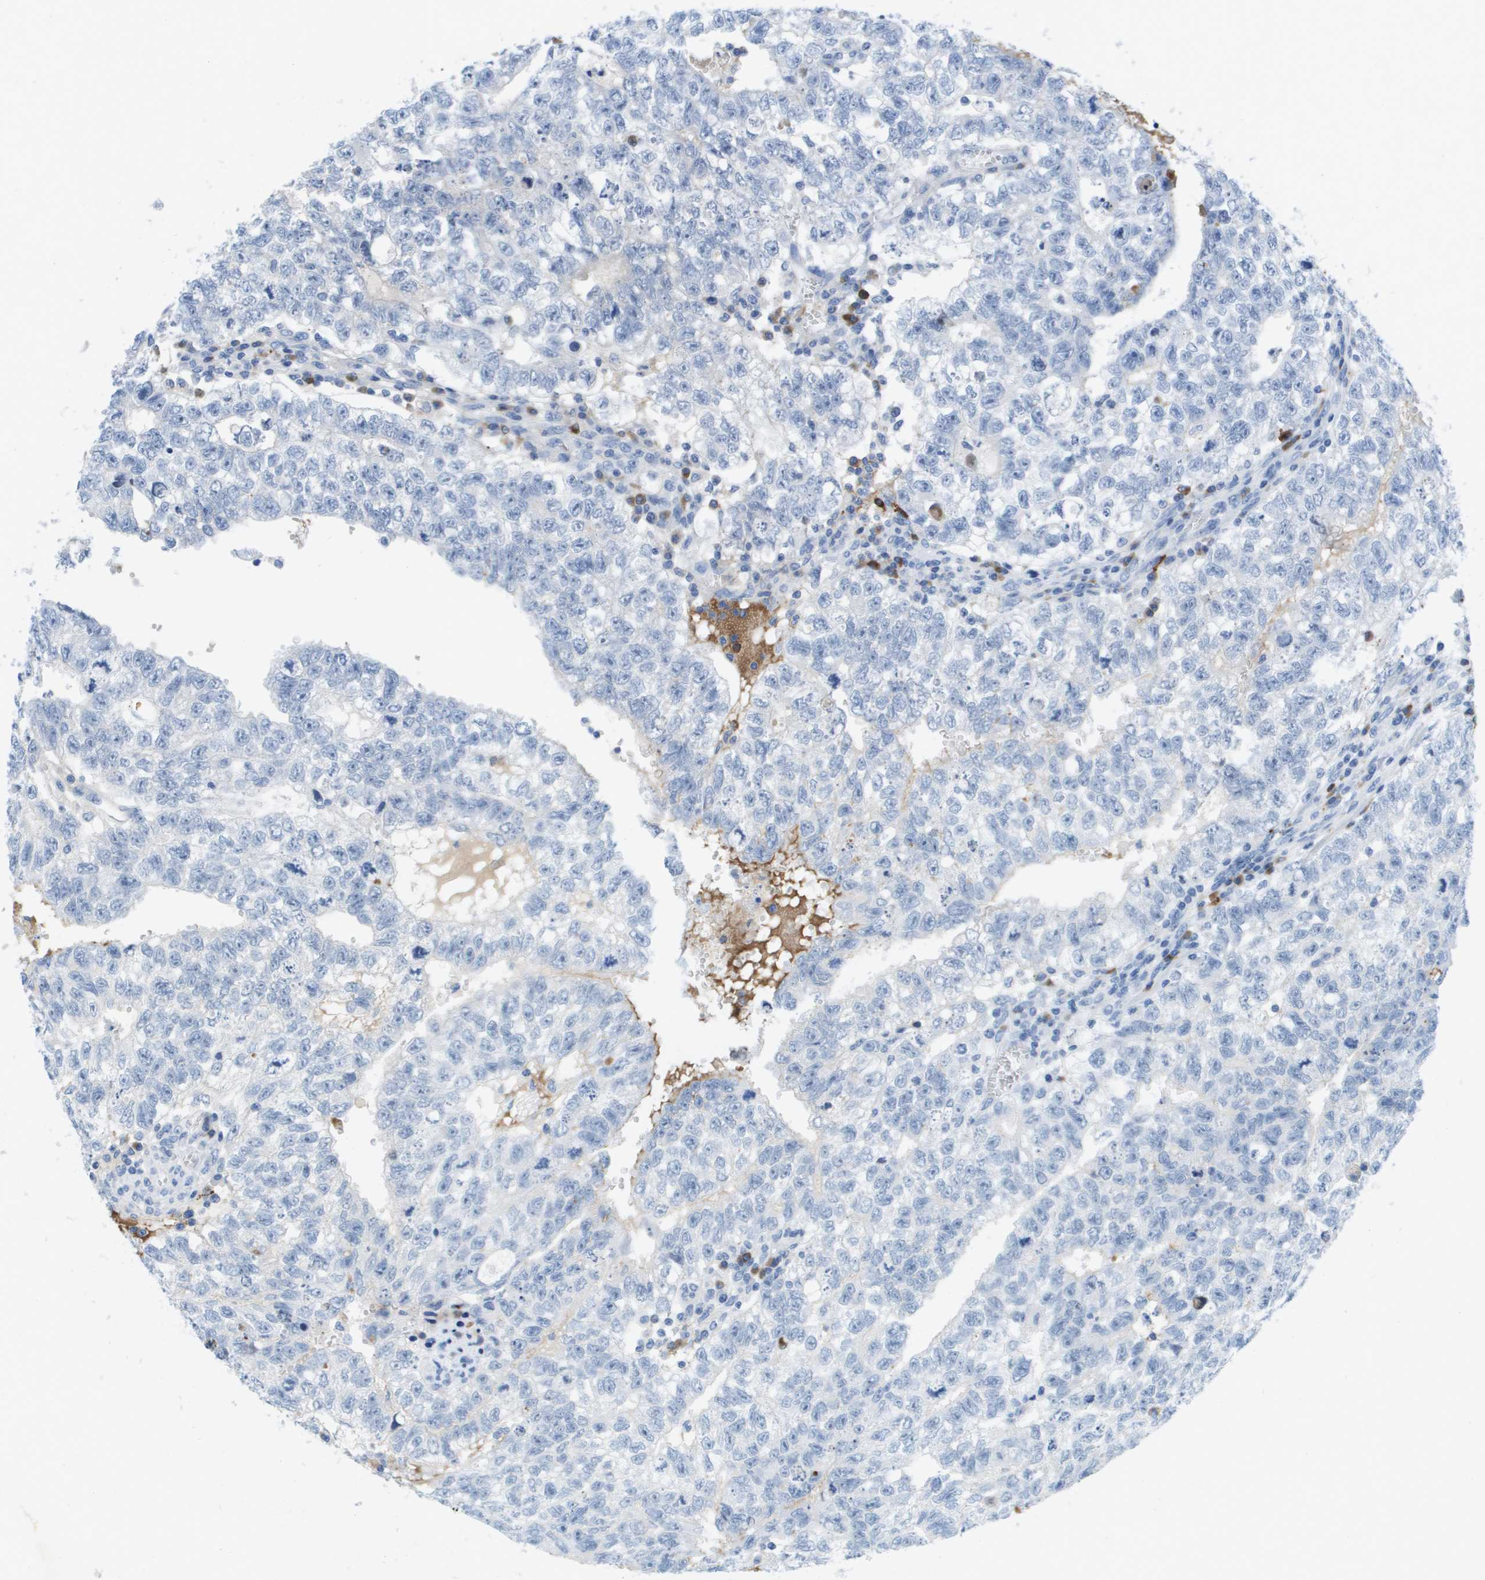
{"staining": {"intensity": "negative", "quantity": "none", "location": "none"}, "tissue": "testis cancer", "cell_type": "Tumor cells", "image_type": "cancer", "snomed": [{"axis": "morphology", "description": "Seminoma, NOS"}, {"axis": "morphology", "description": "Carcinoma, Embryonal, NOS"}, {"axis": "topography", "description": "Testis"}], "caption": "This is a micrograph of immunohistochemistry staining of testis cancer (seminoma), which shows no staining in tumor cells.", "gene": "GPR18", "patient": {"sex": "male", "age": 38}}